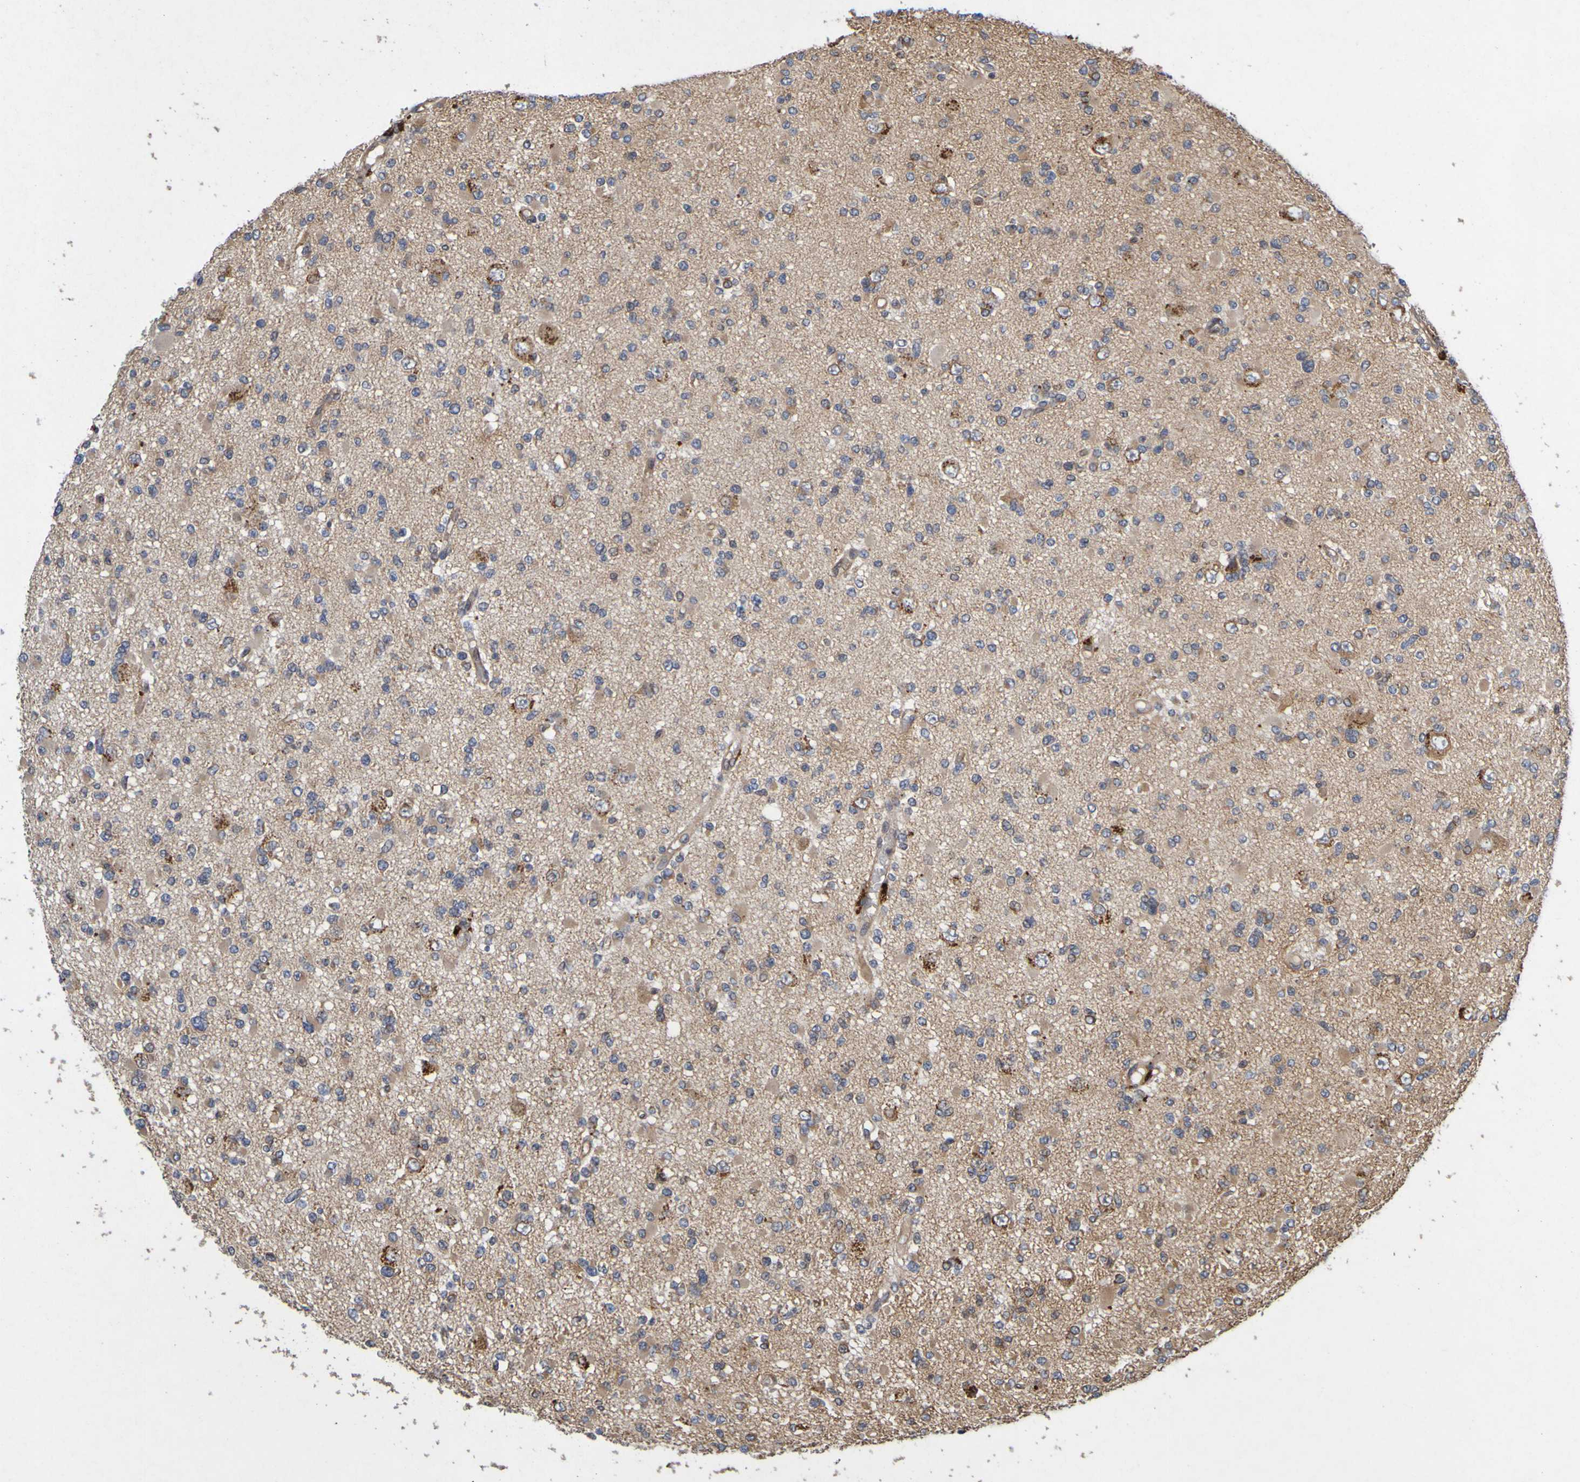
{"staining": {"intensity": "strong", "quantity": "25%-75%", "location": "cytoplasmic/membranous"}, "tissue": "glioma", "cell_type": "Tumor cells", "image_type": "cancer", "snomed": [{"axis": "morphology", "description": "Glioma, malignant, Low grade"}, {"axis": "topography", "description": "Brain"}], "caption": "Immunohistochemical staining of malignant glioma (low-grade) exhibits strong cytoplasmic/membranous protein expression in about 25%-75% of tumor cells.", "gene": "OCRL", "patient": {"sex": "female", "age": 22}}